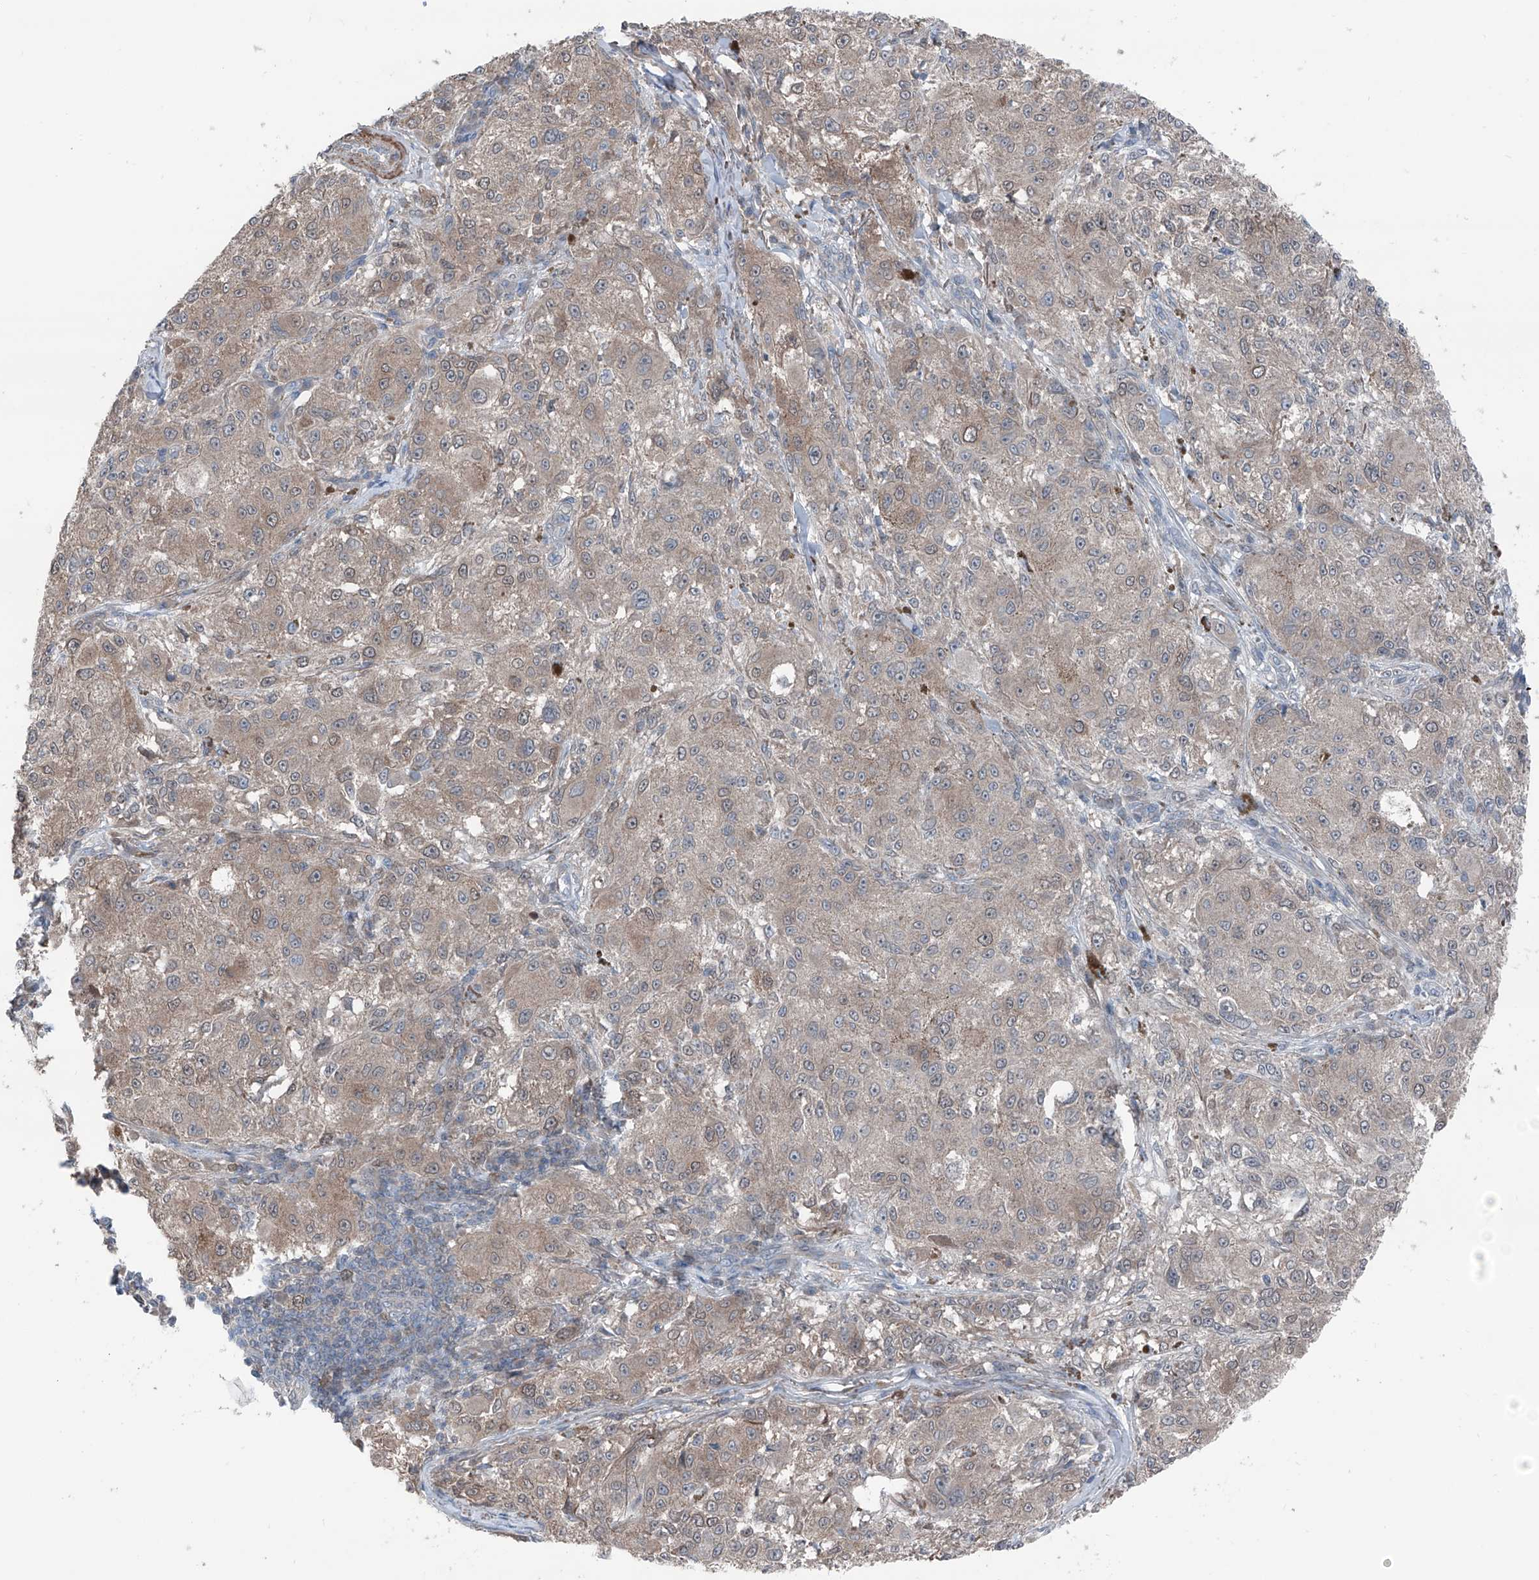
{"staining": {"intensity": "weak", "quantity": "25%-75%", "location": "cytoplasmic/membranous"}, "tissue": "melanoma", "cell_type": "Tumor cells", "image_type": "cancer", "snomed": [{"axis": "morphology", "description": "Necrosis, NOS"}, {"axis": "morphology", "description": "Malignant melanoma, NOS"}, {"axis": "topography", "description": "Skin"}], "caption": "A brown stain shows weak cytoplasmic/membranous expression of a protein in malignant melanoma tumor cells. (IHC, brightfield microscopy, high magnification).", "gene": "HSPB11", "patient": {"sex": "female", "age": 87}}